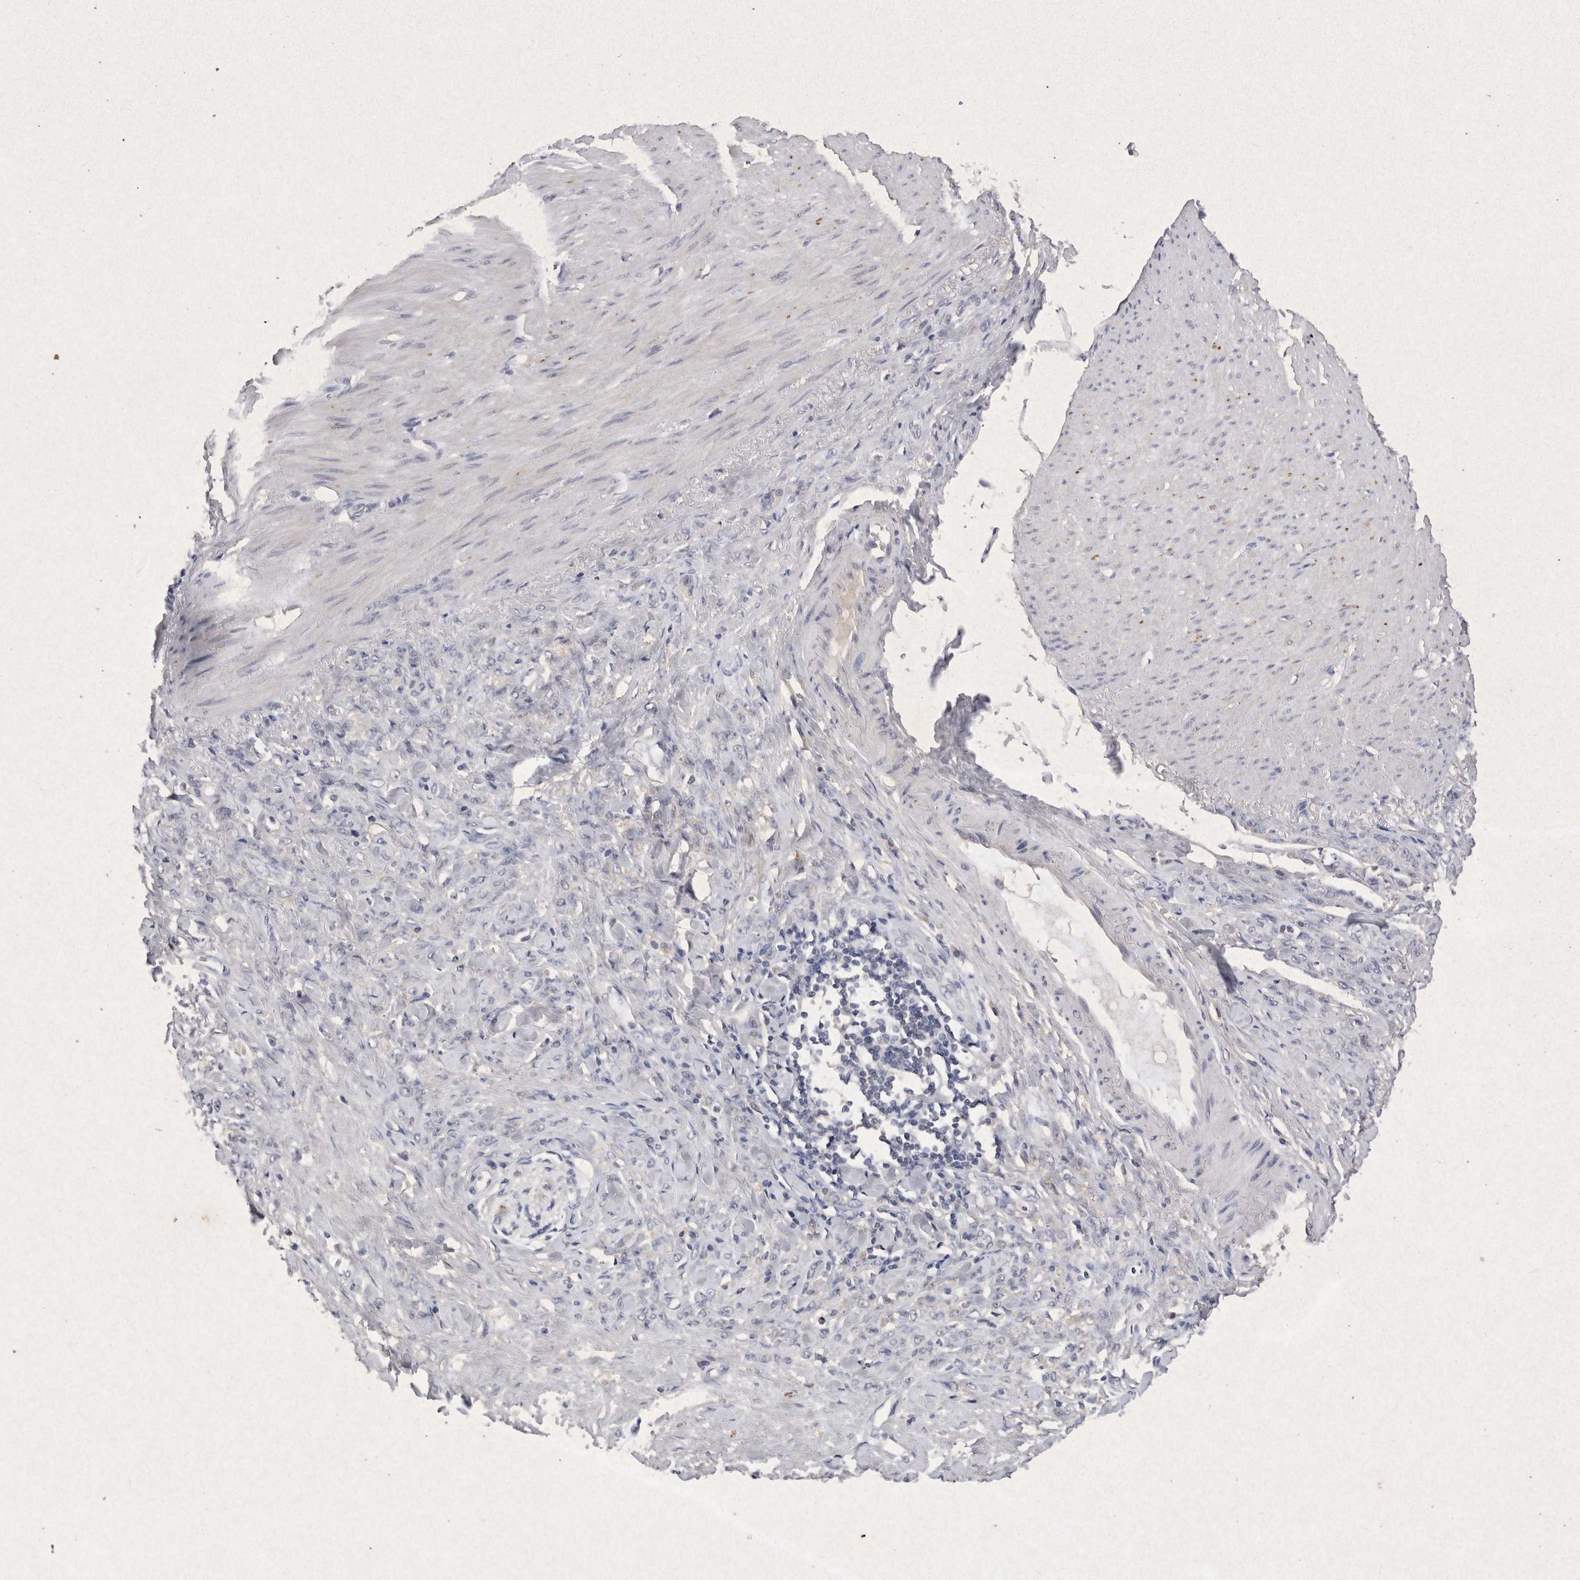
{"staining": {"intensity": "negative", "quantity": "none", "location": "none"}, "tissue": "stomach cancer", "cell_type": "Tumor cells", "image_type": "cancer", "snomed": [{"axis": "morphology", "description": "Adenocarcinoma, NOS"}, {"axis": "topography", "description": "Stomach"}], "caption": "Immunohistochemical staining of human stomach cancer demonstrates no significant staining in tumor cells.", "gene": "RASSF3", "patient": {"sex": "male", "age": 82}}